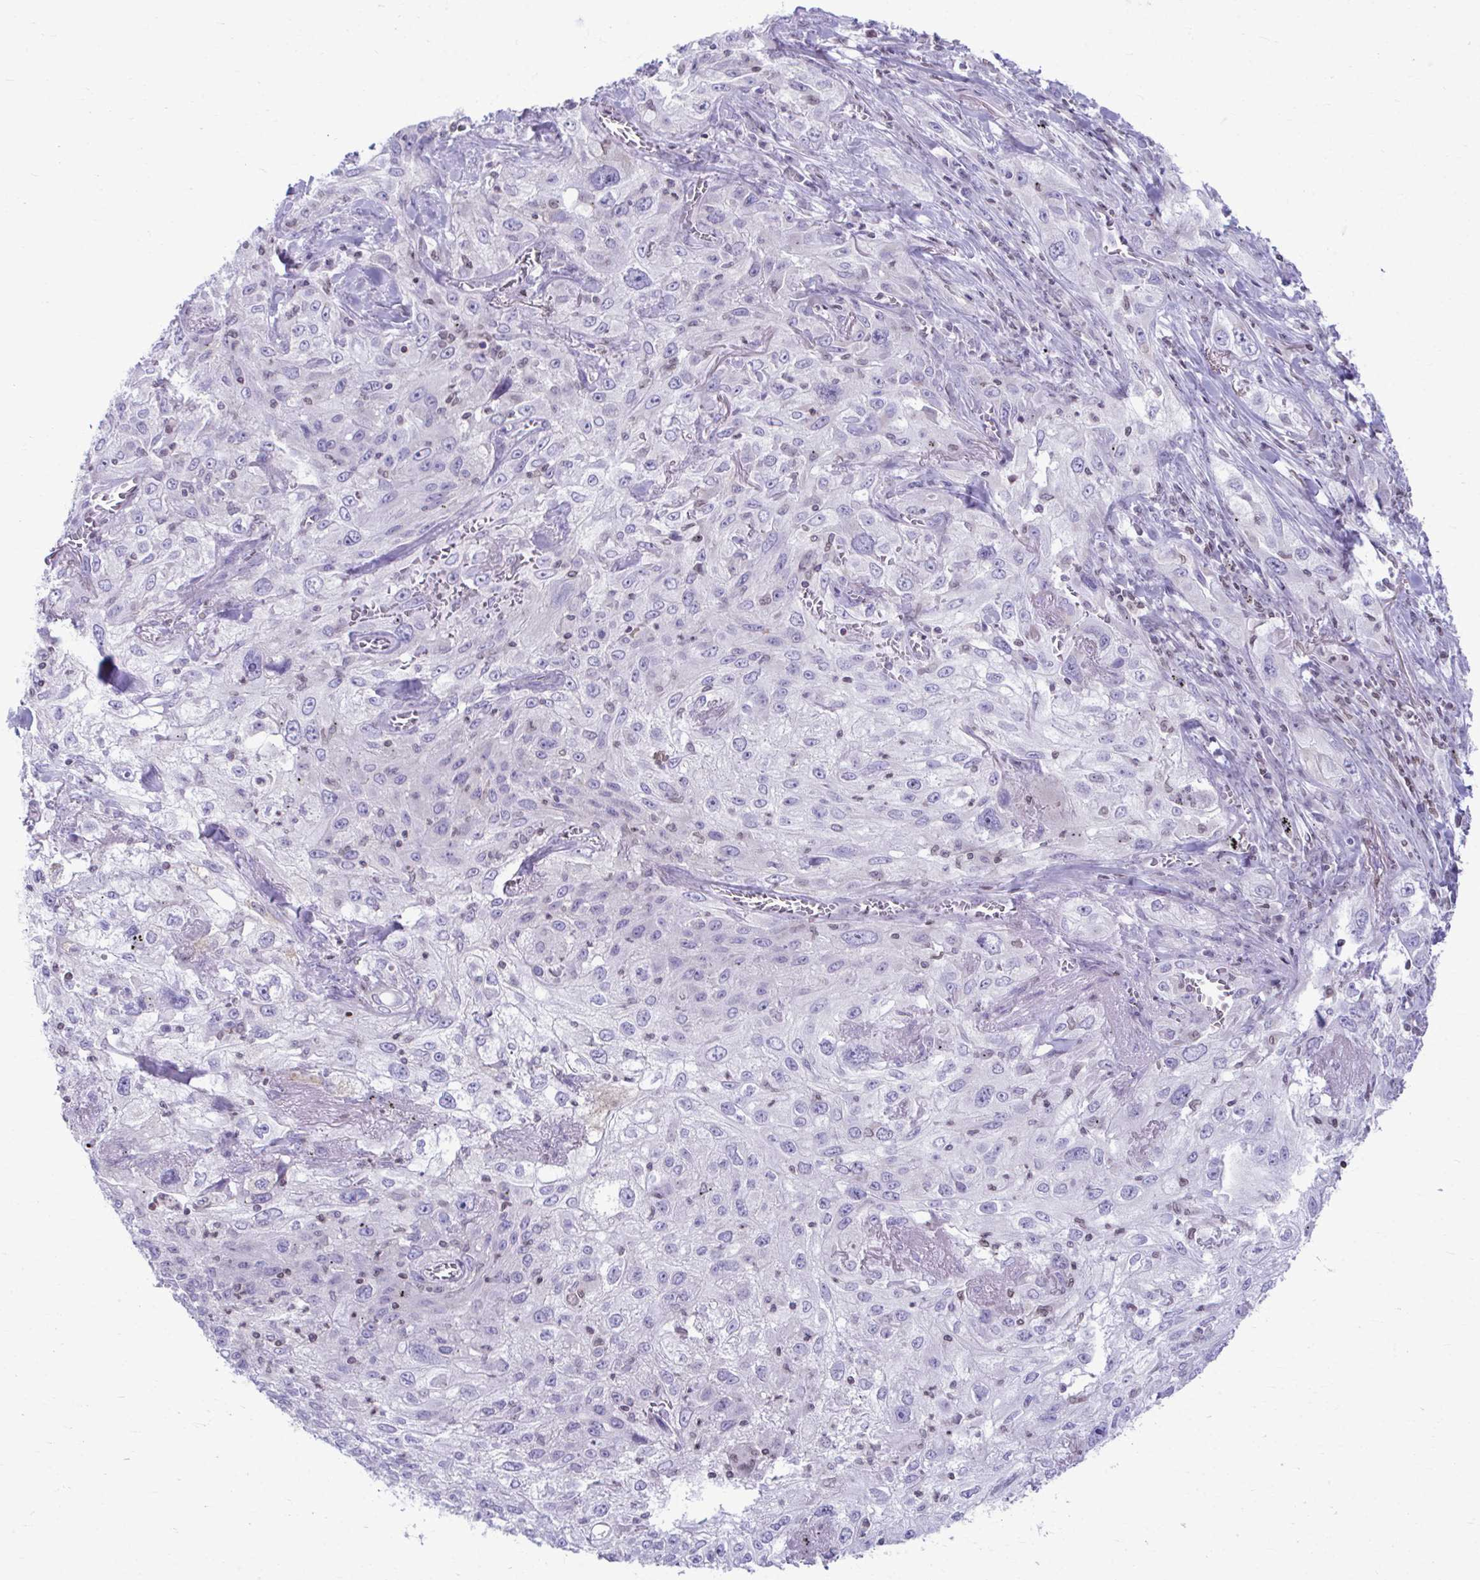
{"staining": {"intensity": "negative", "quantity": "none", "location": "none"}, "tissue": "lung cancer", "cell_type": "Tumor cells", "image_type": "cancer", "snomed": [{"axis": "morphology", "description": "Squamous cell carcinoma, NOS"}, {"axis": "topography", "description": "Lung"}], "caption": "The immunohistochemistry histopathology image has no significant positivity in tumor cells of lung cancer (squamous cell carcinoma) tissue. (DAB (3,3'-diaminobenzidine) immunohistochemistry (IHC) visualized using brightfield microscopy, high magnification).", "gene": "OR7A5", "patient": {"sex": "female", "age": 69}}